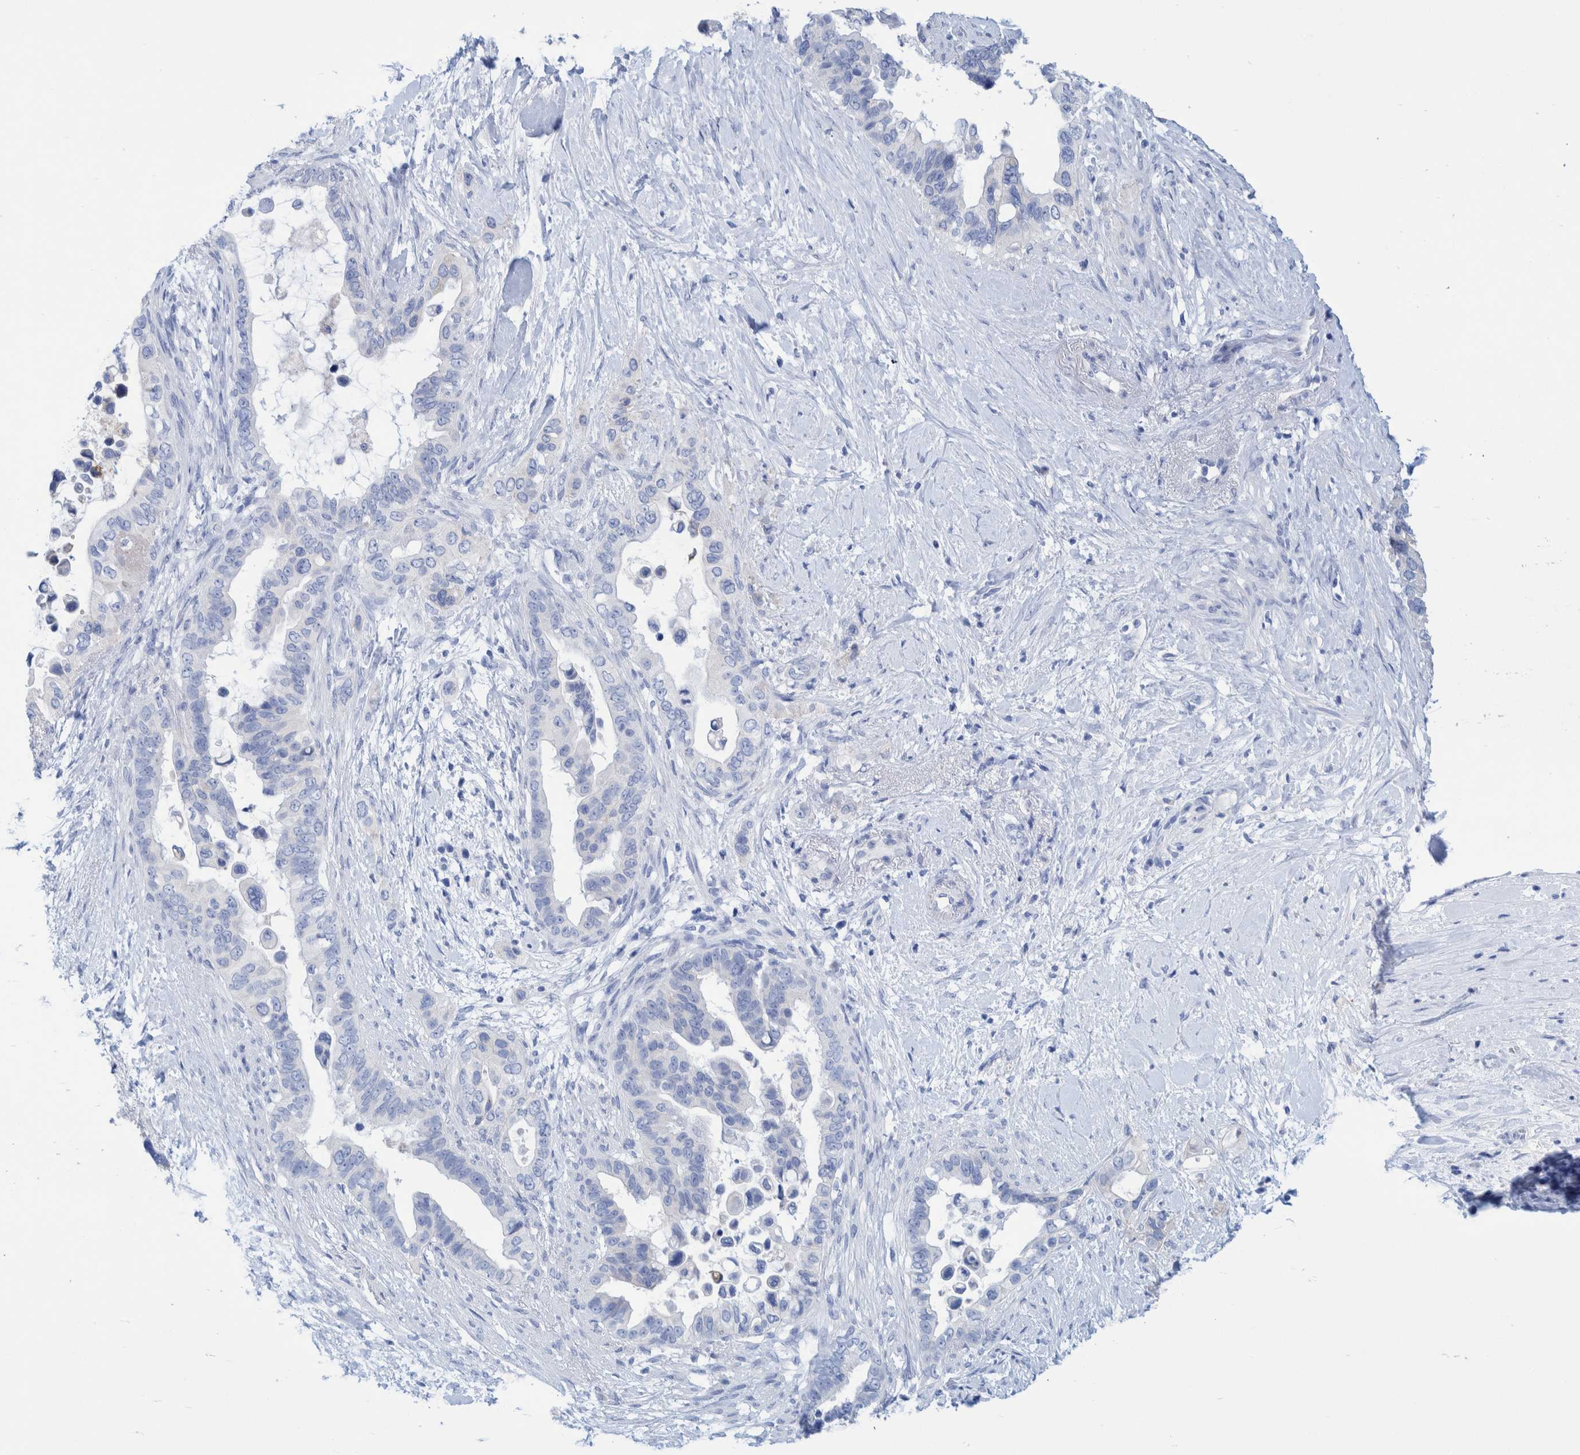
{"staining": {"intensity": "negative", "quantity": "none", "location": "none"}, "tissue": "pancreatic cancer", "cell_type": "Tumor cells", "image_type": "cancer", "snomed": [{"axis": "morphology", "description": "Adenocarcinoma, NOS"}, {"axis": "topography", "description": "Pancreas"}], "caption": "DAB (3,3'-diaminobenzidine) immunohistochemical staining of pancreatic cancer shows no significant positivity in tumor cells.", "gene": "PERP", "patient": {"sex": "female", "age": 56}}